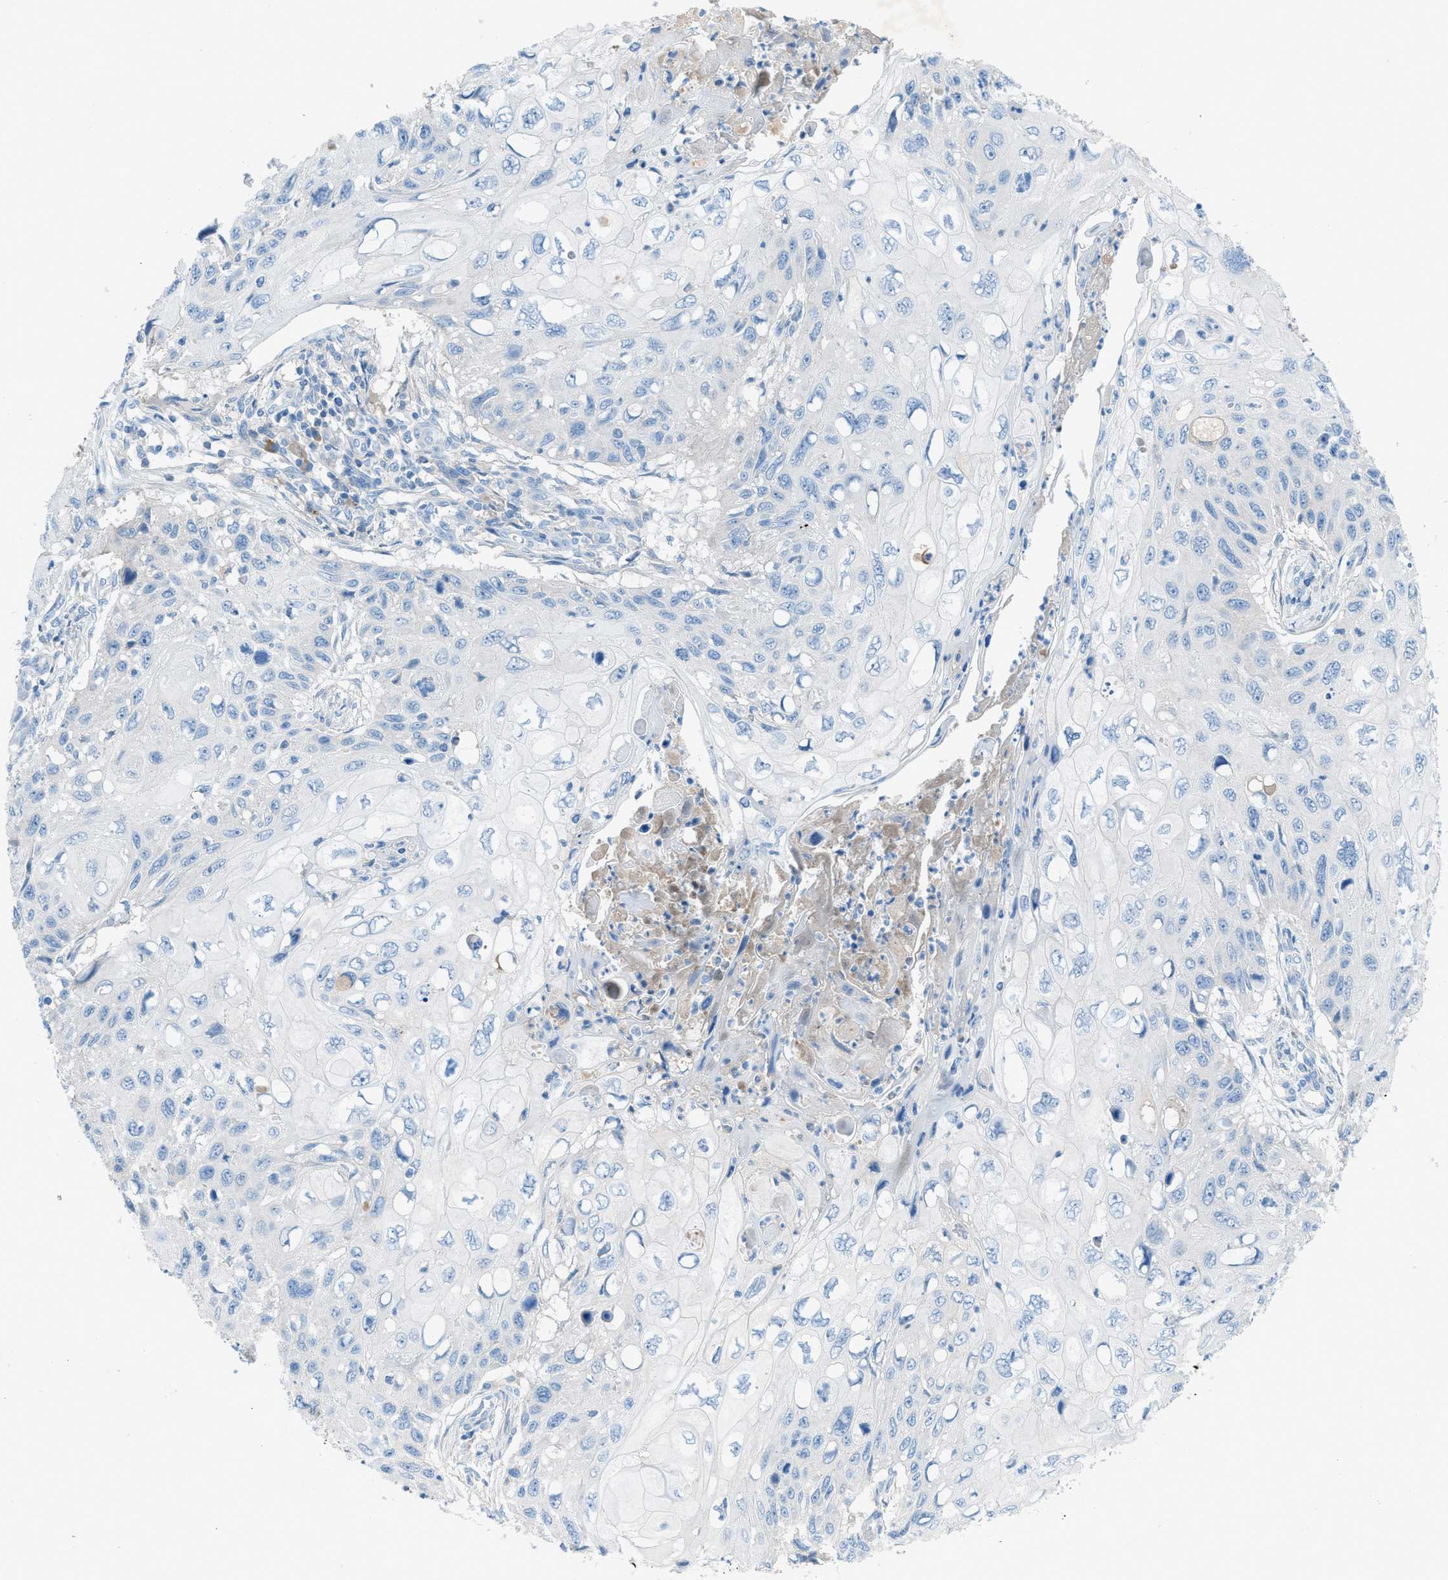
{"staining": {"intensity": "negative", "quantity": "none", "location": "none"}, "tissue": "cervical cancer", "cell_type": "Tumor cells", "image_type": "cancer", "snomed": [{"axis": "morphology", "description": "Squamous cell carcinoma, NOS"}, {"axis": "topography", "description": "Cervix"}], "caption": "DAB immunohistochemical staining of human cervical squamous cell carcinoma exhibits no significant staining in tumor cells.", "gene": "C5AR2", "patient": {"sex": "female", "age": 70}}